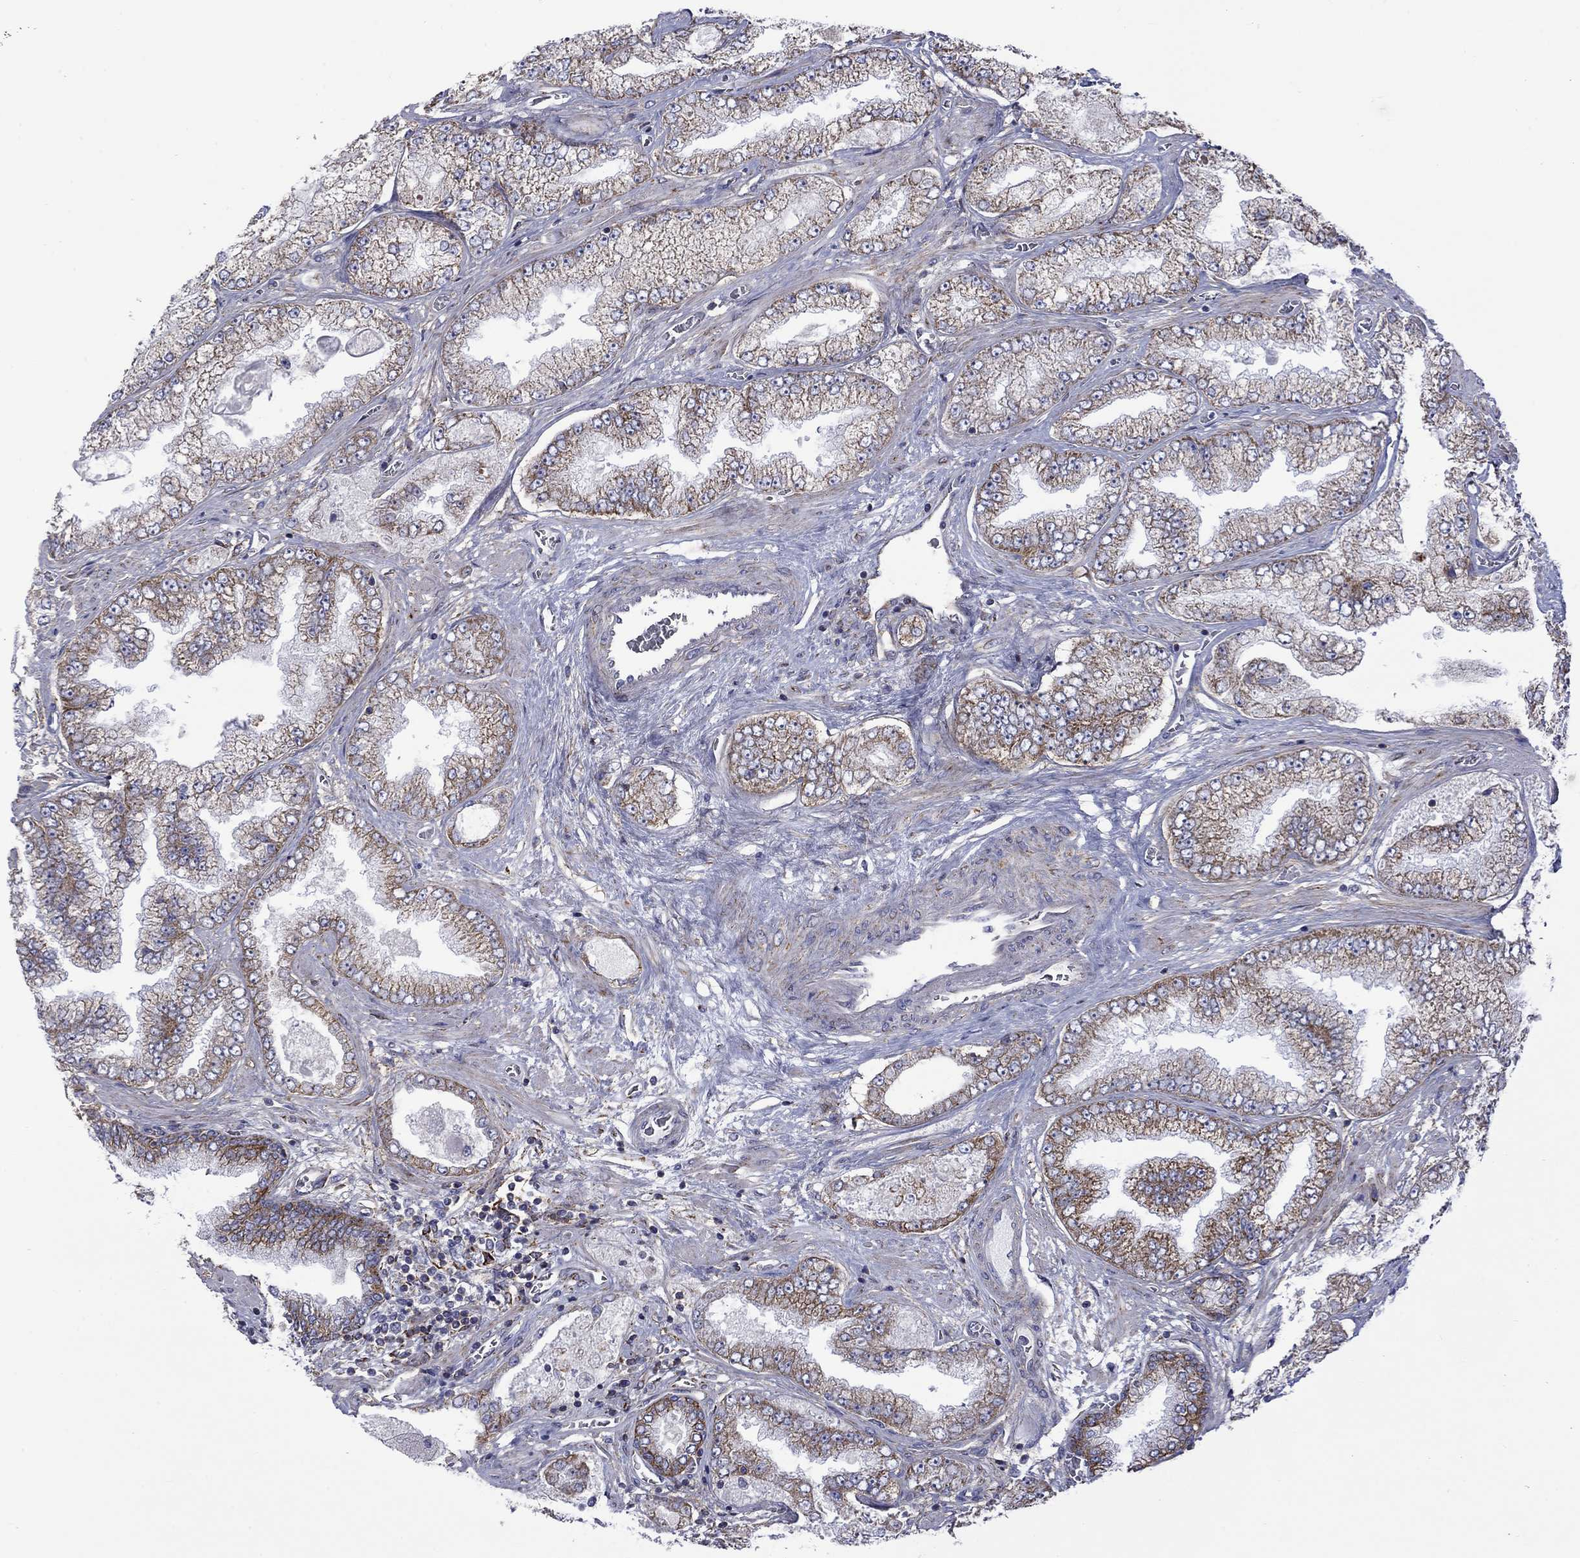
{"staining": {"intensity": "moderate", "quantity": ">75%", "location": "cytoplasmic/membranous"}, "tissue": "prostate cancer", "cell_type": "Tumor cells", "image_type": "cancer", "snomed": [{"axis": "morphology", "description": "Adenocarcinoma, Low grade"}, {"axis": "topography", "description": "Prostate"}], "caption": "A micrograph of adenocarcinoma (low-grade) (prostate) stained for a protein exhibits moderate cytoplasmic/membranous brown staining in tumor cells.", "gene": "CISD1", "patient": {"sex": "male", "age": 57}}